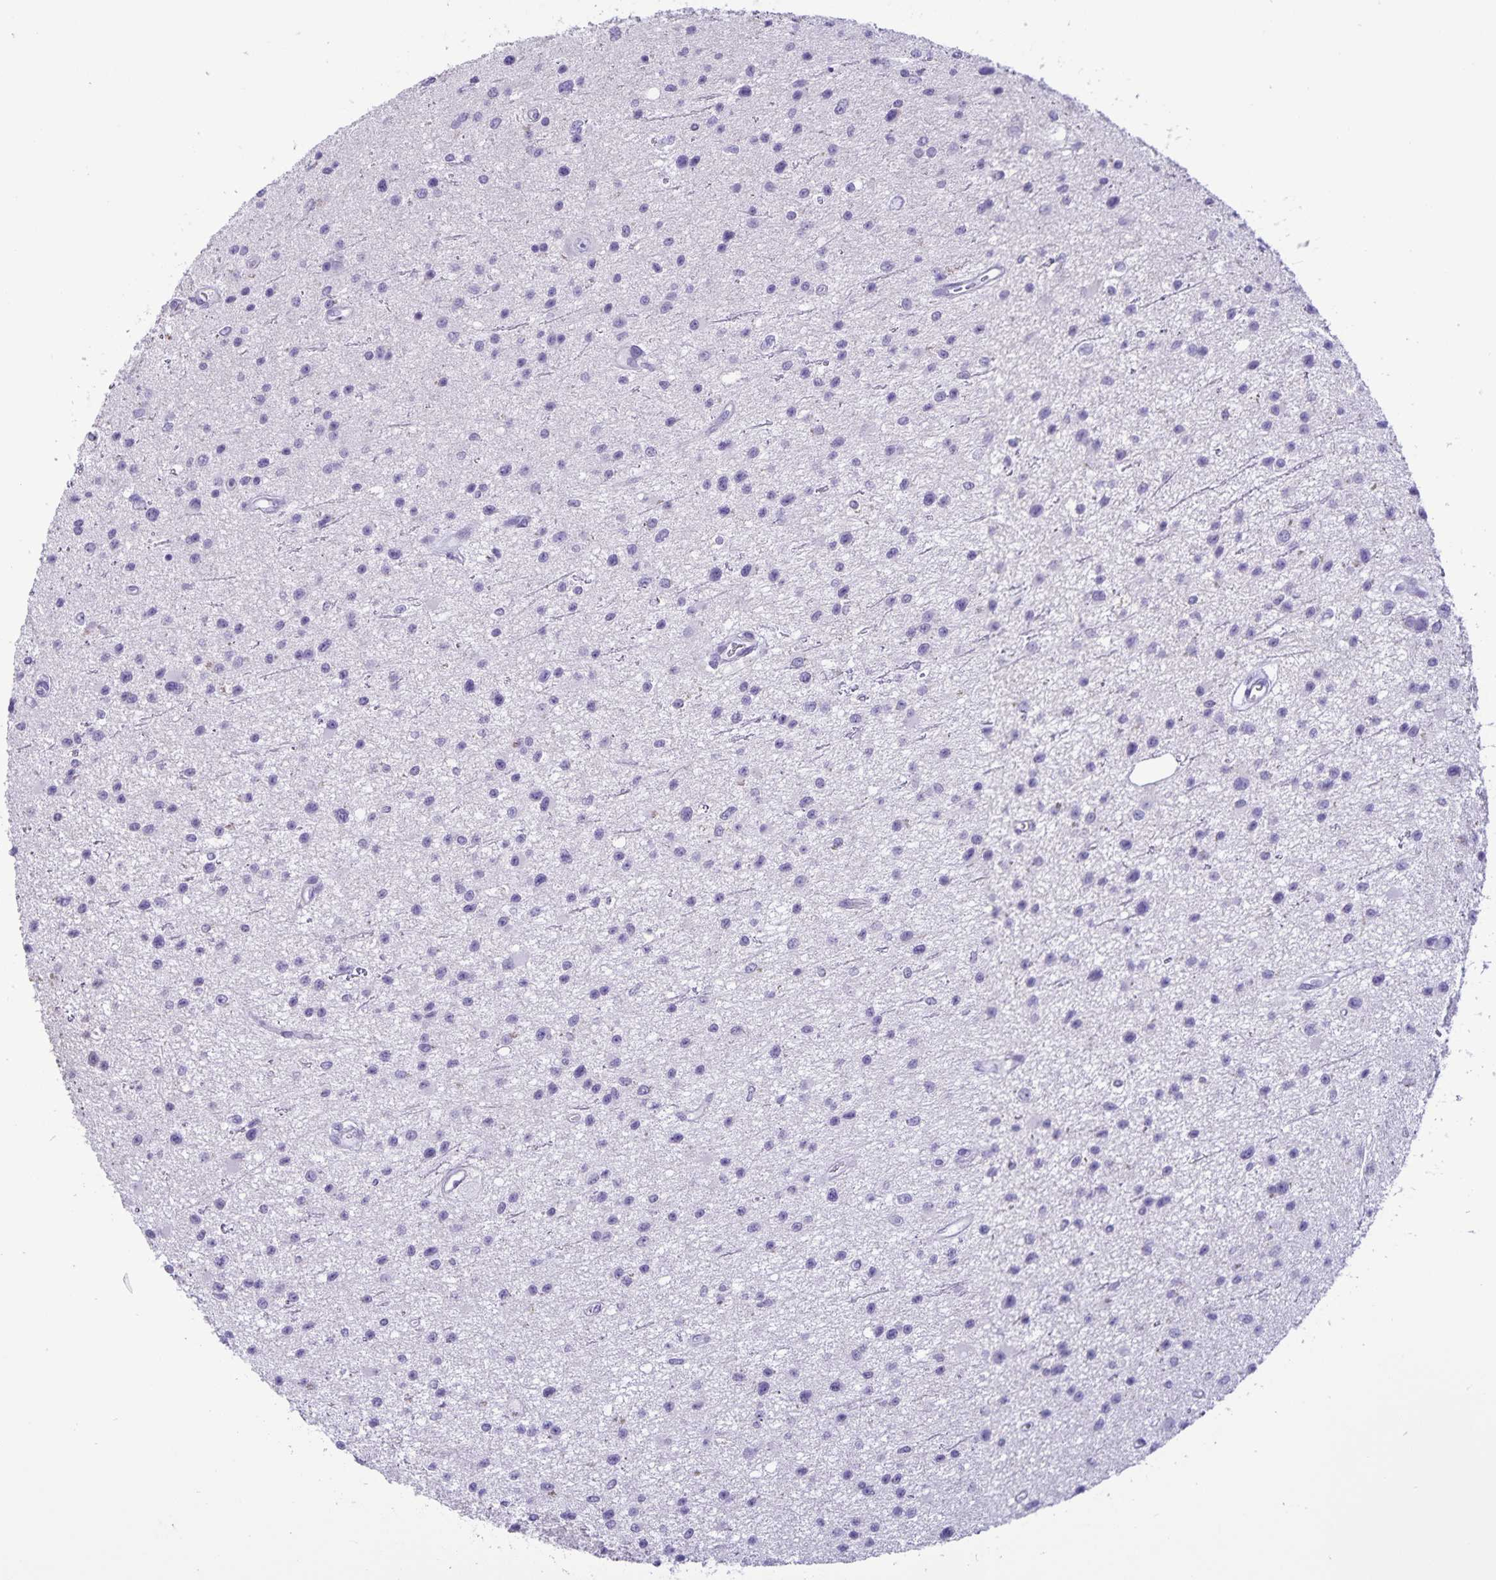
{"staining": {"intensity": "negative", "quantity": "none", "location": "none"}, "tissue": "glioma", "cell_type": "Tumor cells", "image_type": "cancer", "snomed": [{"axis": "morphology", "description": "Glioma, malignant, Low grade"}, {"axis": "topography", "description": "Brain"}], "caption": "Immunohistochemistry image of neoplastic tissue: human glioma stained with DAB exhibits no significant protein positivity in tumor cells.", "gene": "IBTK", "patient": {"sex": "male", "age": 43}}